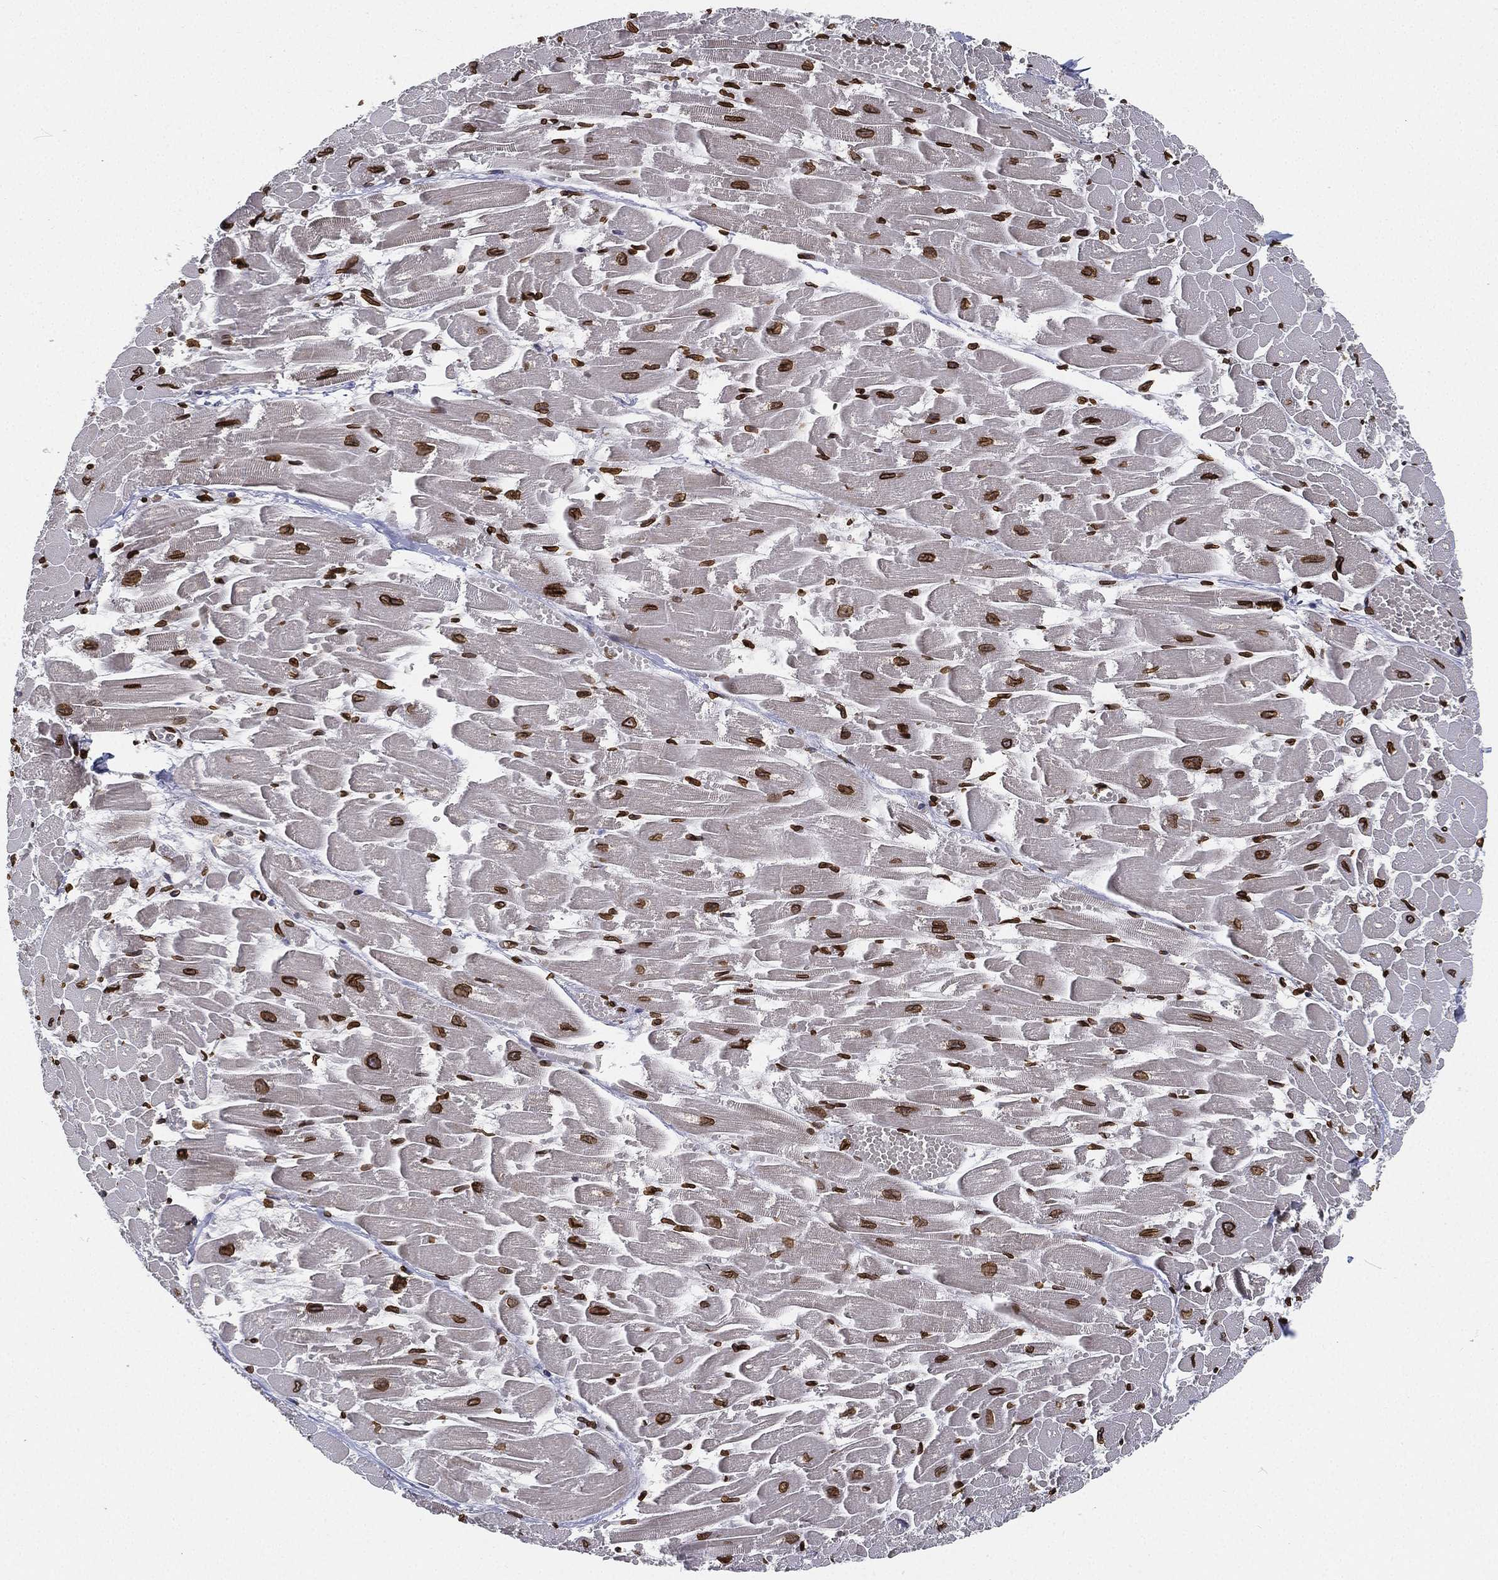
{"staining": {"intensity": "strong", "quantity": ">75%", "location": "cytoplasmic/membranous,nuclear"}, "tissue": "heart muscle", "cell_type": "Cardiomyocytes", "image_type": "normal", "snomed": [{"axis": "morphology", "description": "Normal tissue, NOS"}, {"axis": "topography", "description": "Heart"}], "caption": "High-power microscopy captured an immunohistochemistry histopathology image of unremarkable heart muscle, revealing strong cytoplasmic/membranous,nuclear positivity in approximately >75% of cardiomyocytes.", "gene": "PALB2", "patient": {"sex": "female", "age": 52}}